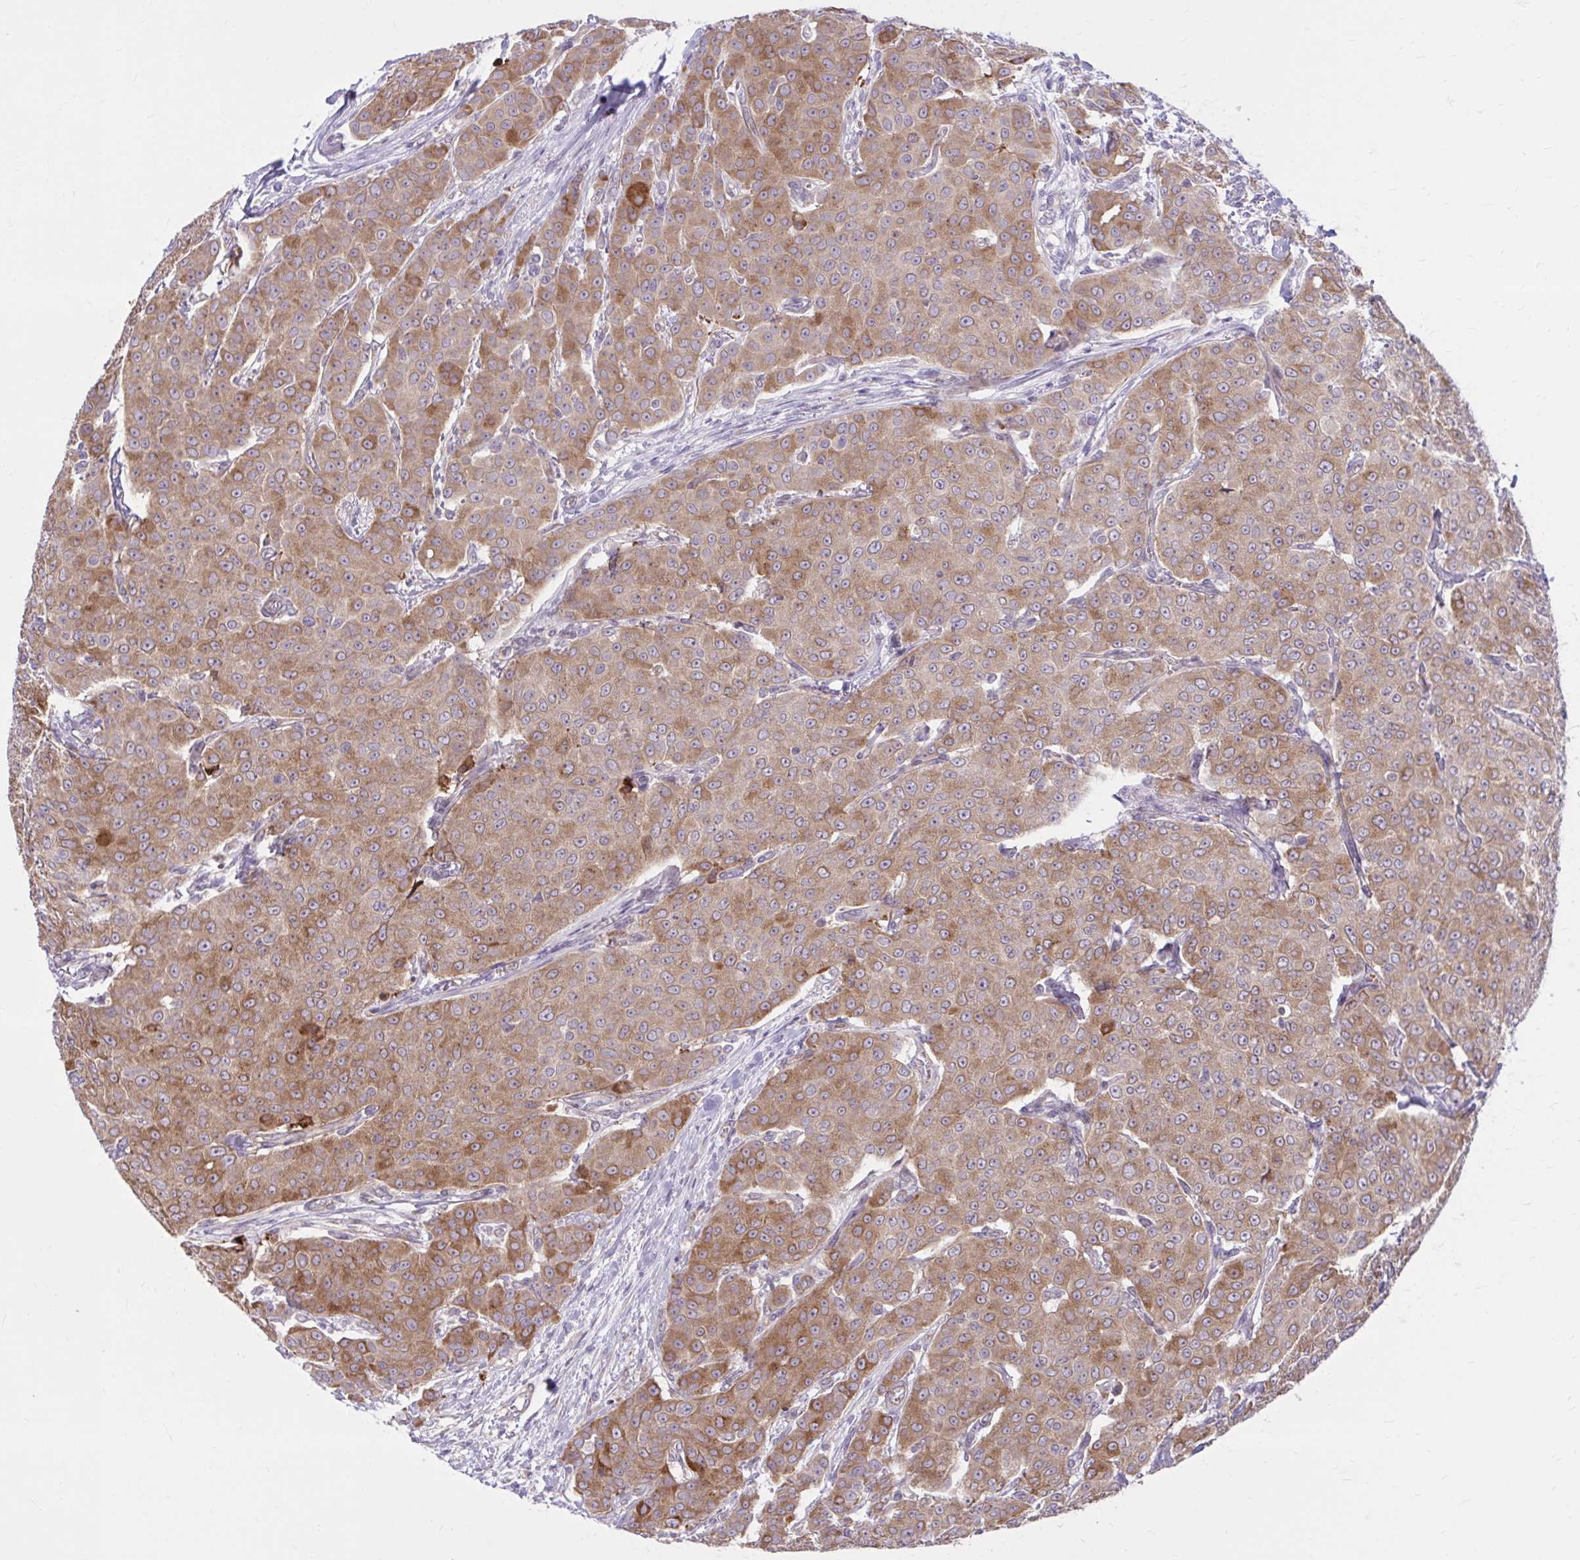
{"staining": {"intensity": "moderate", "quantity": ">75%", "location": "cytoplasmic/membranous"}, "tissue": "breast cancer", "cell_type": "Tumor cells", "image_type": "cancer", "snomed": [{"axis": "morphology", "description": "Duct carcinoma"}, {"axis": "topography", "description": "Breast"}], "caption": "Human infiltrating ductal carcinoma (breast) stained with a brown dye reveals moderate cytoplasmic/membranous positive expression in approximately >75% of tumor cells.", "gene": "SNF8", "patient": {"sex": "female", "age": 91}}